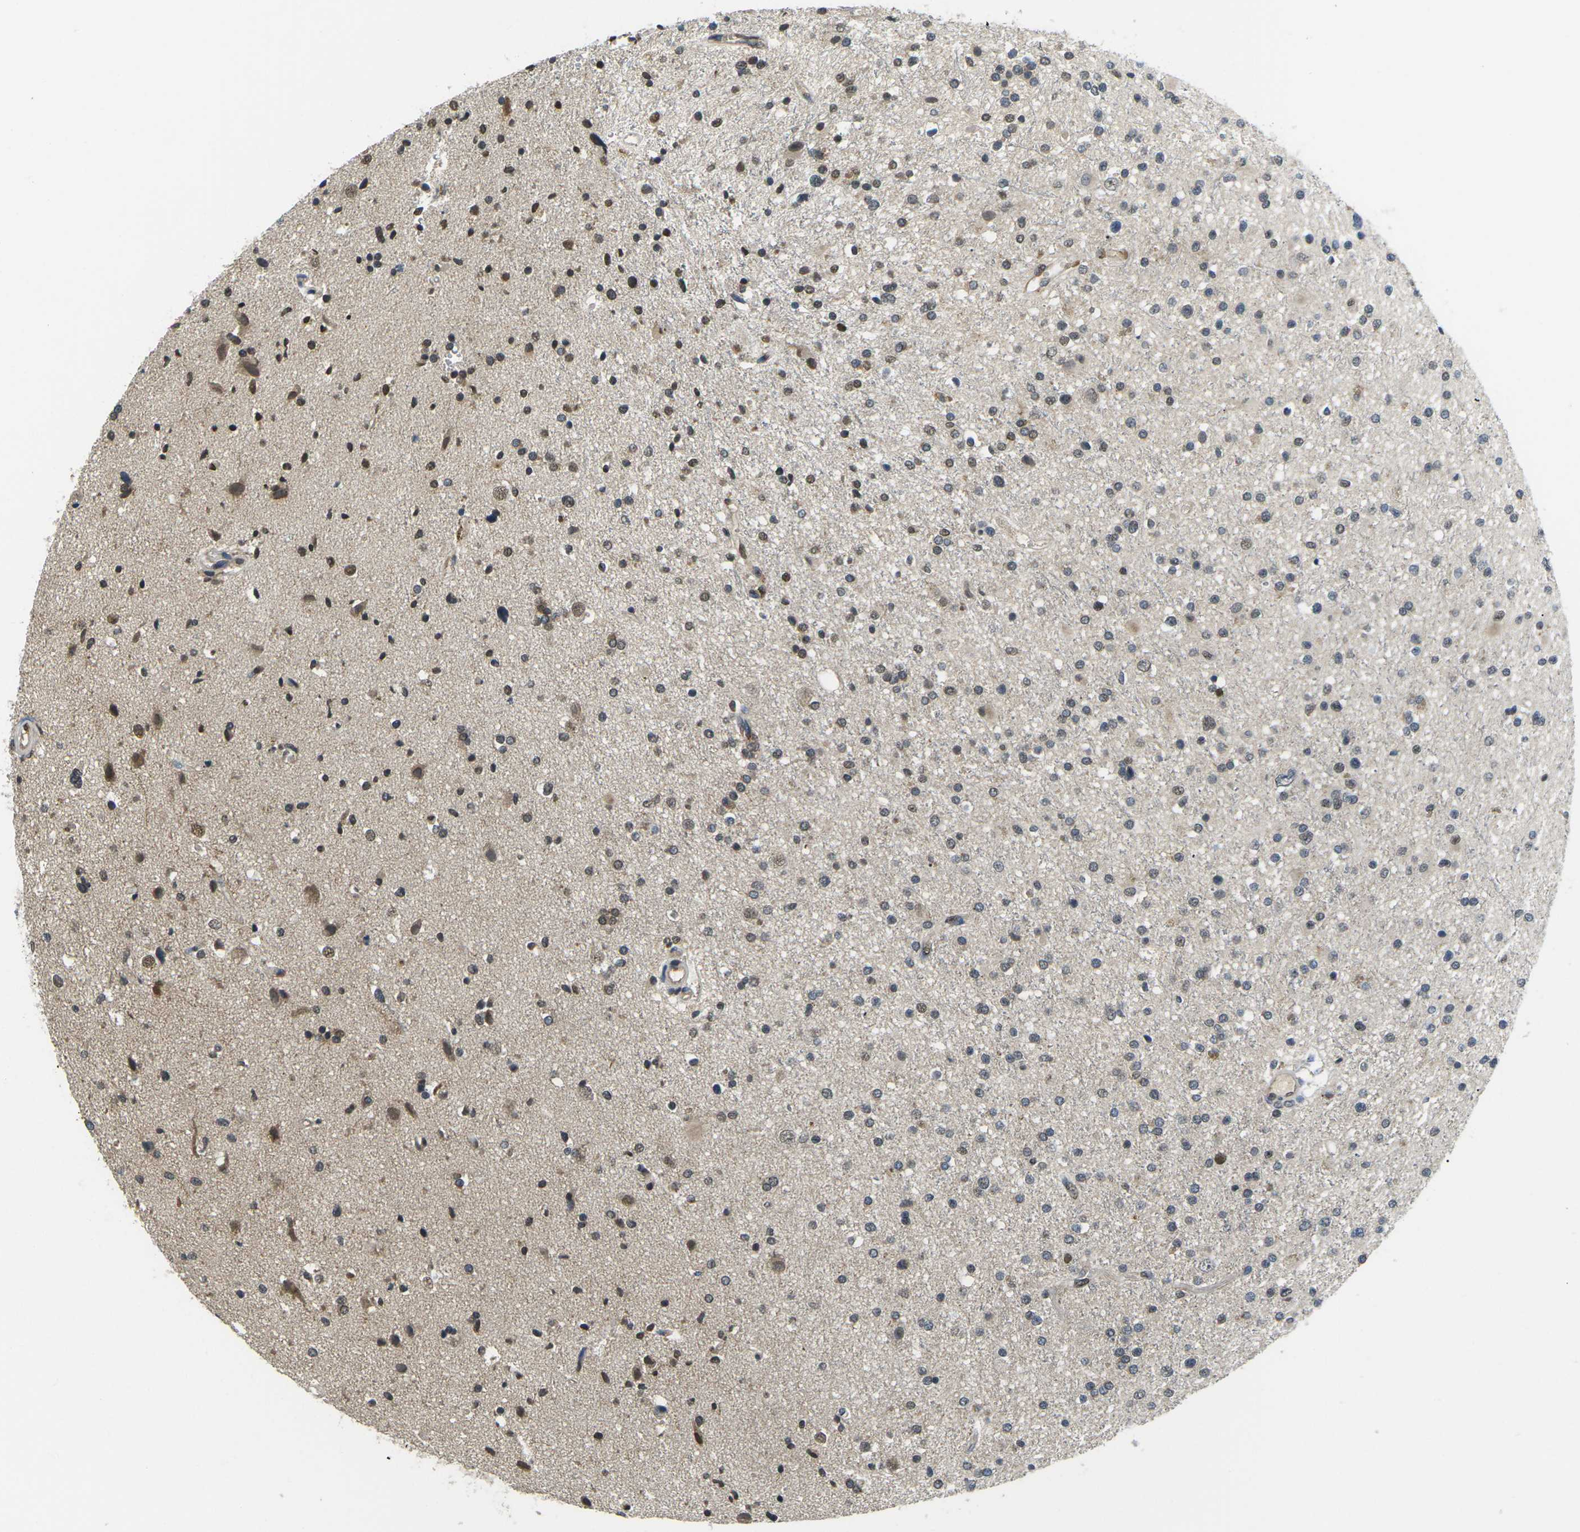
{"staining": {"intensity": "weak", "quantity": "25%-75%", "location": "nuclear"}, "tissue": "glioma", "cell_type": "Tumor cells", "image_type": "cancer", "snomed": [{"axis": "morphology", "description": "Glioma, malignant, High grade"}, {"axis": "topography", "description": "Brain"}], "caption": "A histopathology image showing weak nuclear expression in about 25%-75% of tumor cells in glioma, as visualized by brown immunohistochemical staining.", "gene": "ERBB4", "patient": {"sex": "male", "age": 33}}